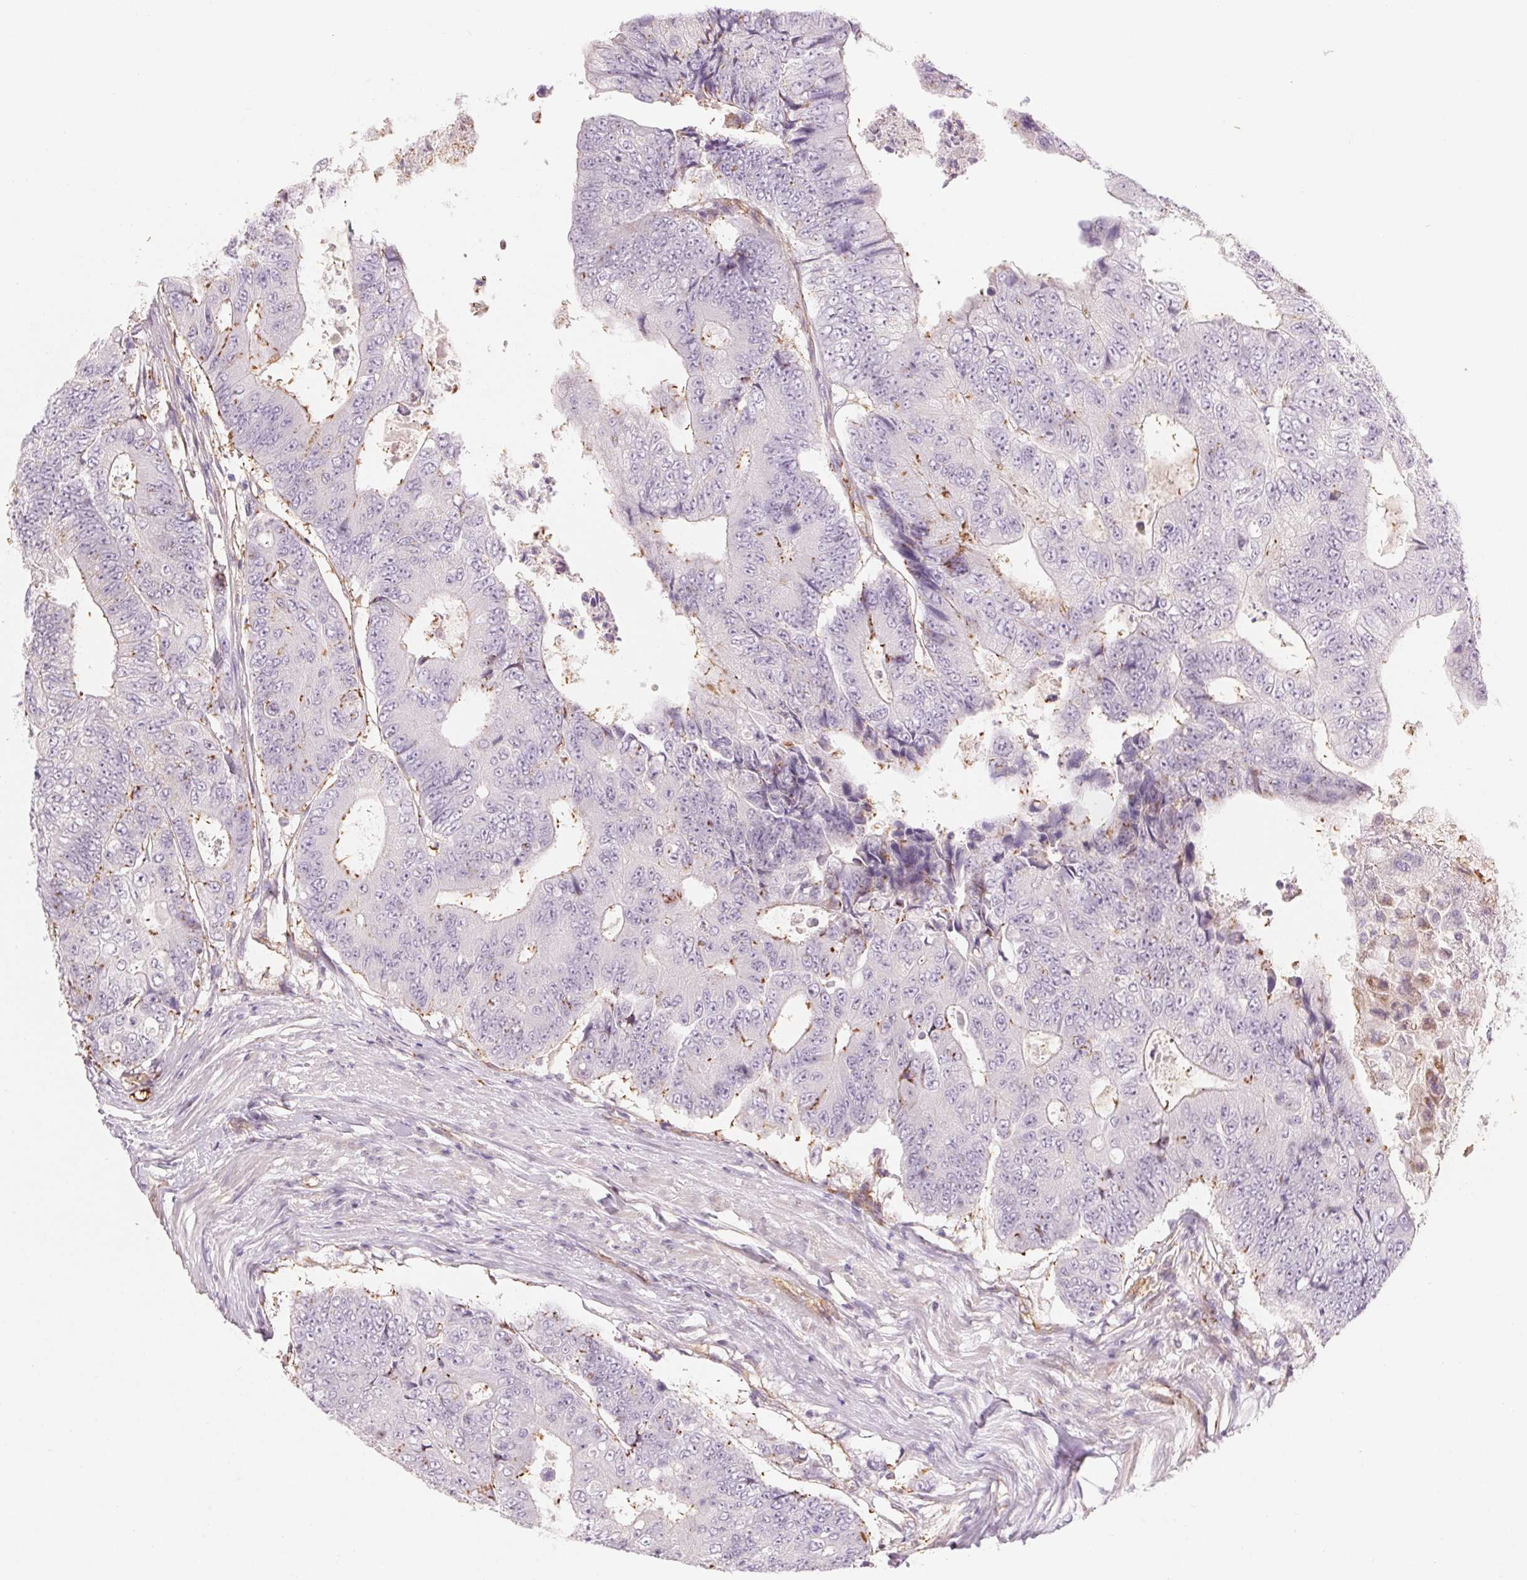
{"staining": {"intensity": "negative", "quantity": "none", "location": "none"}, "tissue": "colorectal cancer", "cell_type": "Tumor cells", "image_type": "cancer", "snomed": [{"axis": "morphology", "description": "Adenocarcinoma, NOS"}, {"axis": "topography", "description": "Colon"}], "caption": "Protein analysis of colorectal cancer (adenocarcinoma) reveals no significant positivity in tumor cells.", "gene": "ANKRD13B", "patient": {"sex": "female", "age": 48}}